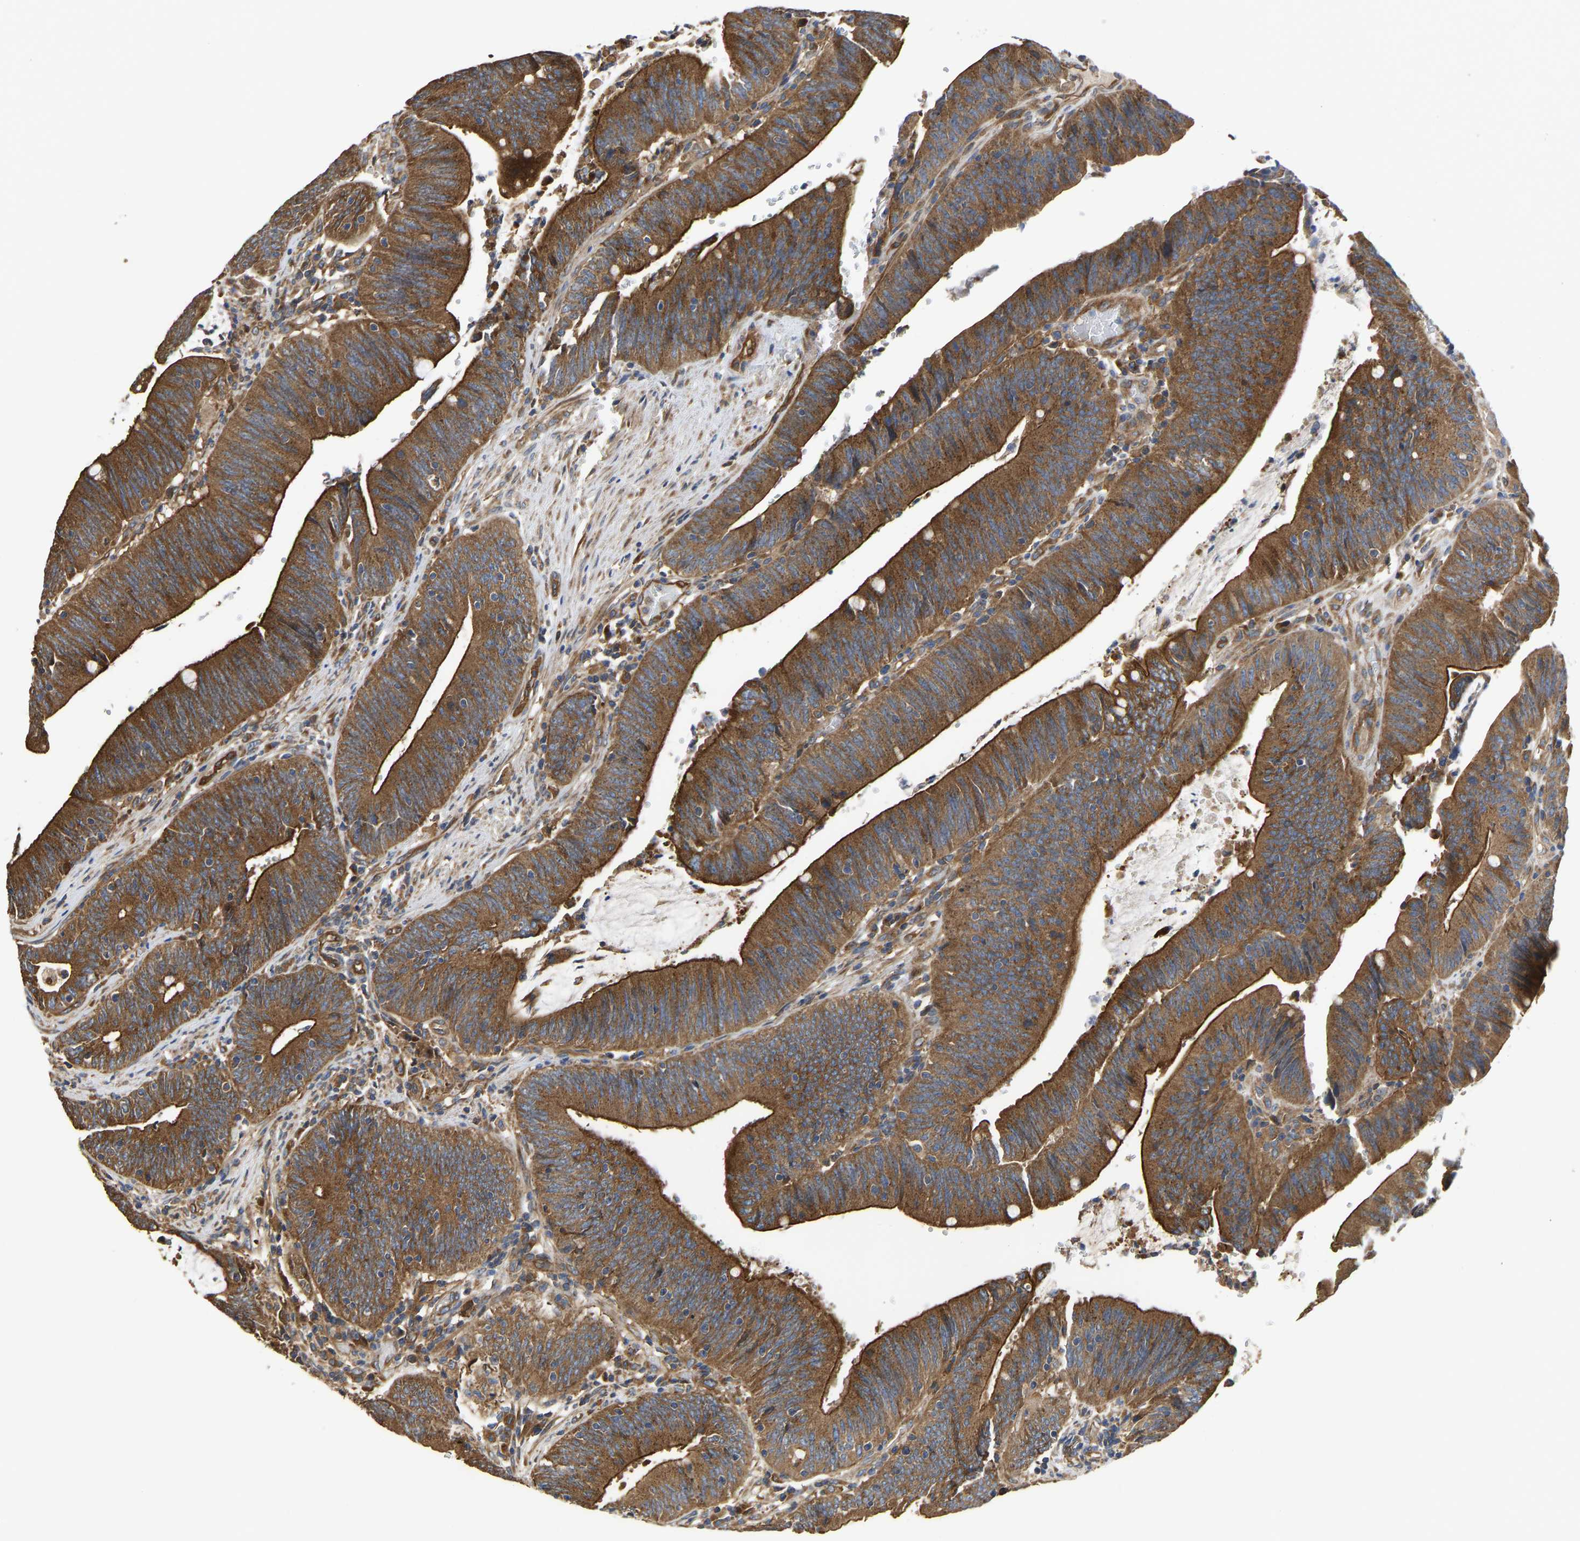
{"staining": {"intensity": "strong", "quantity": ">75%", "location": "cytoplasmic/membranous"}, "tissue": "colorectal cancer", "cell_type": "Tumor cells", "image_type": "cancer", "snomed": [{"axis": "morphology", "description": "Normal tissue, NOS"}, {"axis": "morphology", "description": "Adenocarcinoma, NOS"}, {"axis": "topography", "description": "Rectum"}], "caption": "The photomicrograph shows staining of colorectal cancer, revealing strong cytoplasmic/membranous protein positivity (brown color) within tumor cells.", "gene": "FLNB", "patient": {"sex": "female", "age": 66}}